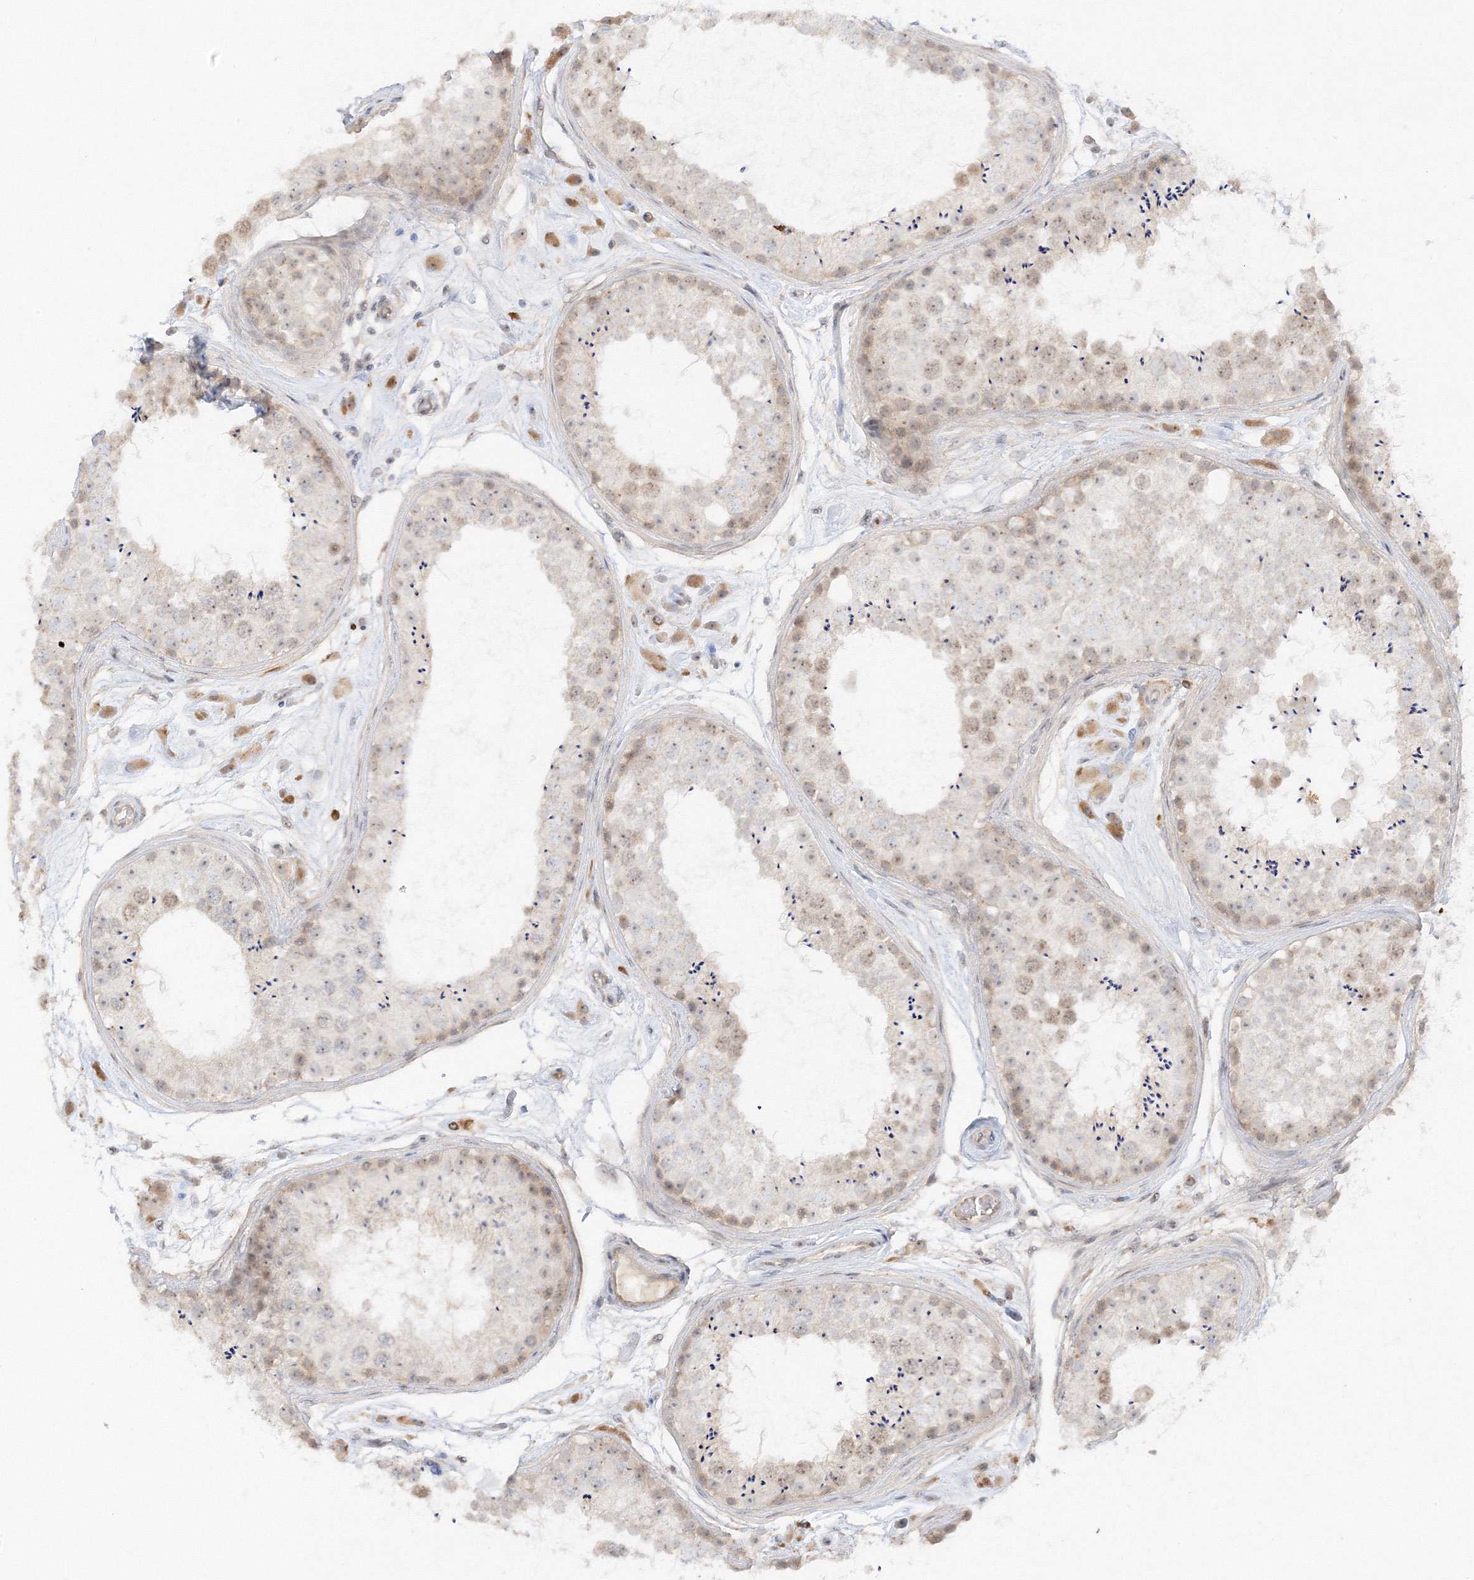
{"staining": {"intensity": "weak", "quantity": "25%-75%", "location": "nuclear"}, "tissue": "testis", "cell_type": "Cells in seminiferous ducts", "image_type": "normal", "snomed": [{"axis": "morphology", "description": "Normal tissue, NOS"}, {"axis": "topography", "description": "Testis"}], "caption": "Immunohistochemistry (IHC) (DAB) staining of unremarkable human testis displays weak nuclear protein positivity in approximately 25%-75% of cells in seminiferous ducts.", "gene": "ETAA1", "patient": {"sex": "male", "age": 25}}